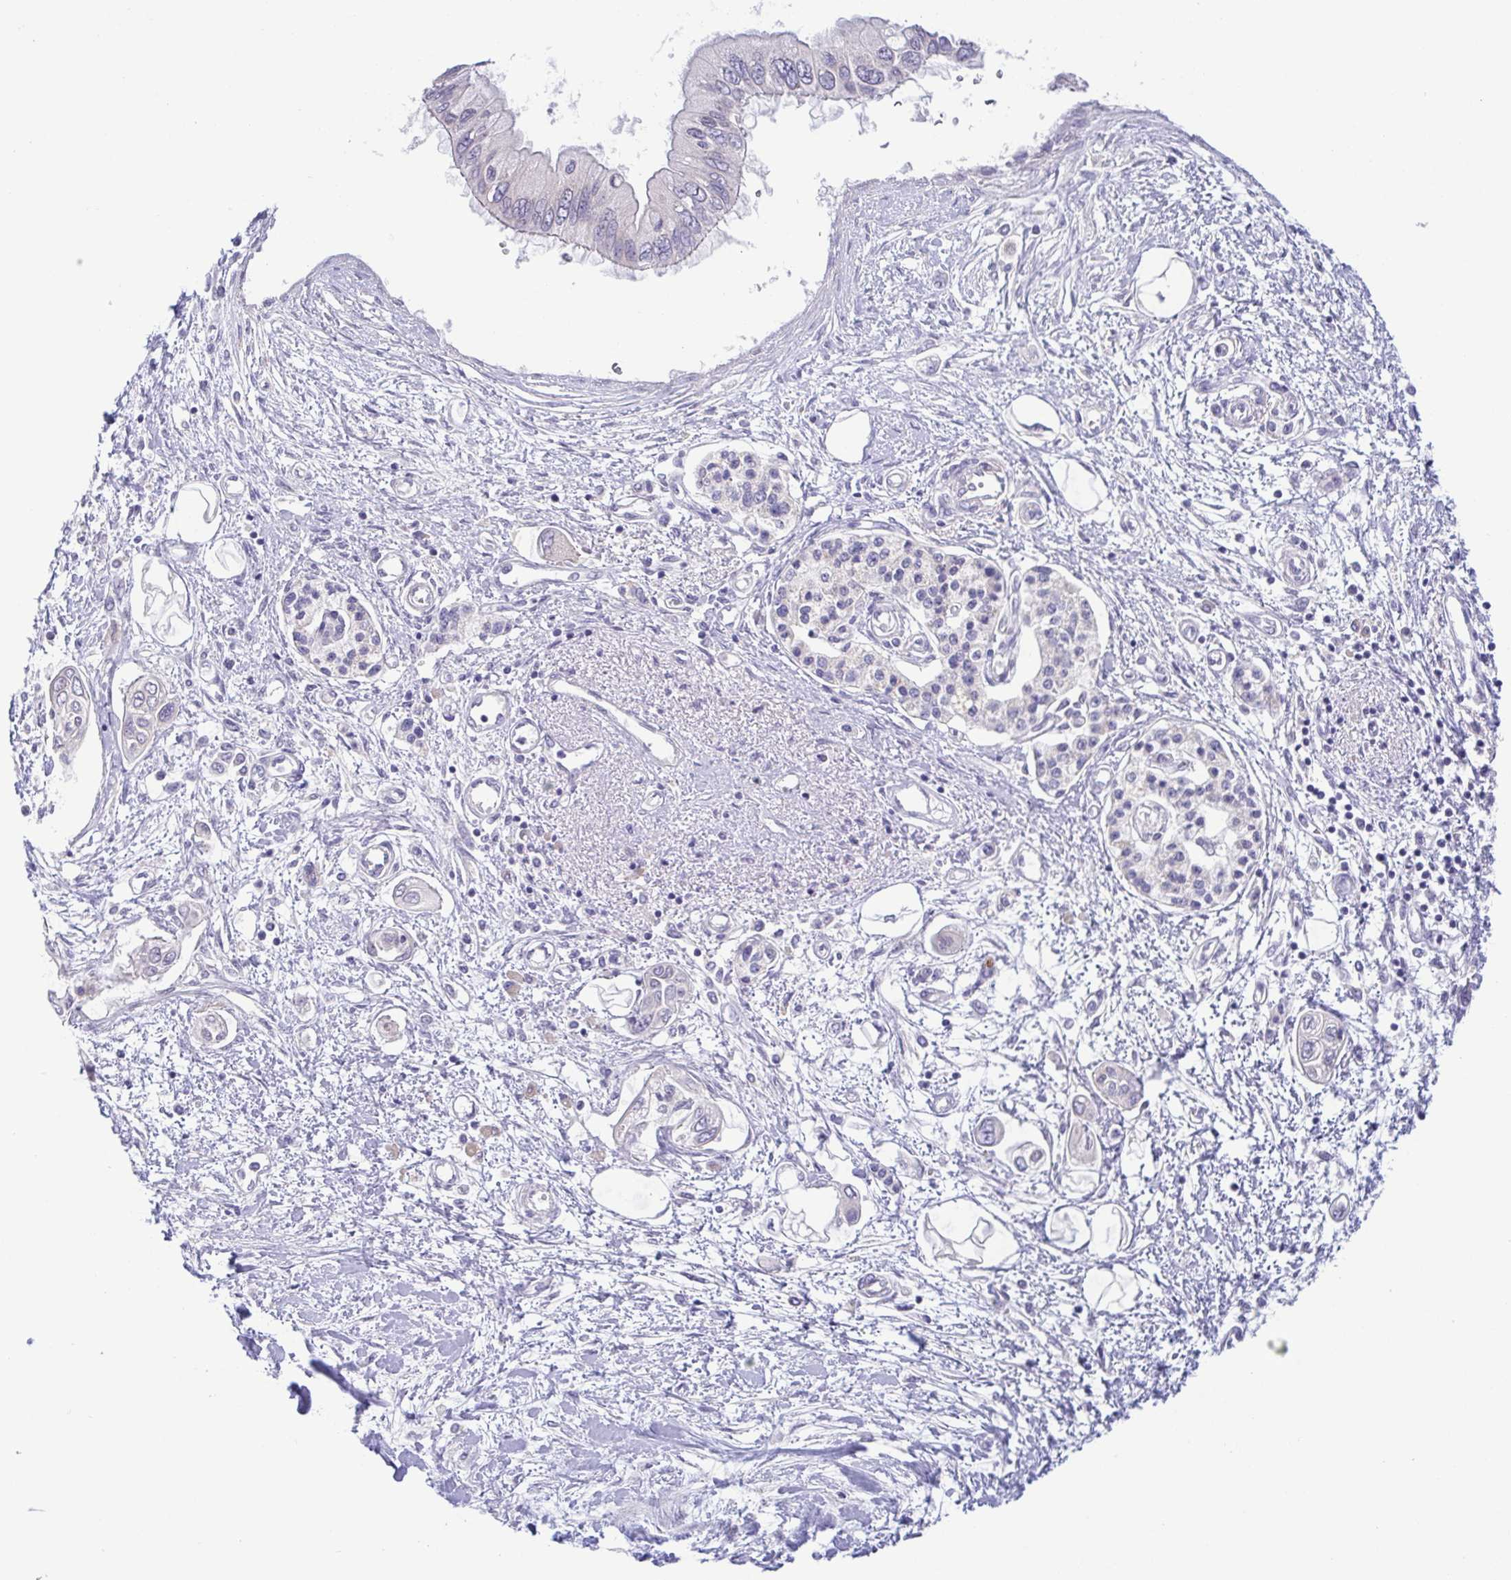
{"staining": {"intensity": "negative", "quantity": "none", "location": "none"}, "tissue": "pancreatic cancer", "cell_type": "Tumor cells", "image_type": "cancer", "snomed": [{"axis": "morphology", "description": "Adenocarcinoma, NOS"}, {"axis": "topography", "description": "Pancreas"}], "caption": "IHC histopathology image of neoplastic tissue: human pancreatic cancer (adenocarcinoma) stained with DAB (3,3'-diaminobenzidine) reveals no significant protein staining in tumor cells. Nuclei are stained in blue.", "gene": "LMF2", "patient": {"sex": "female", "age": 77}}